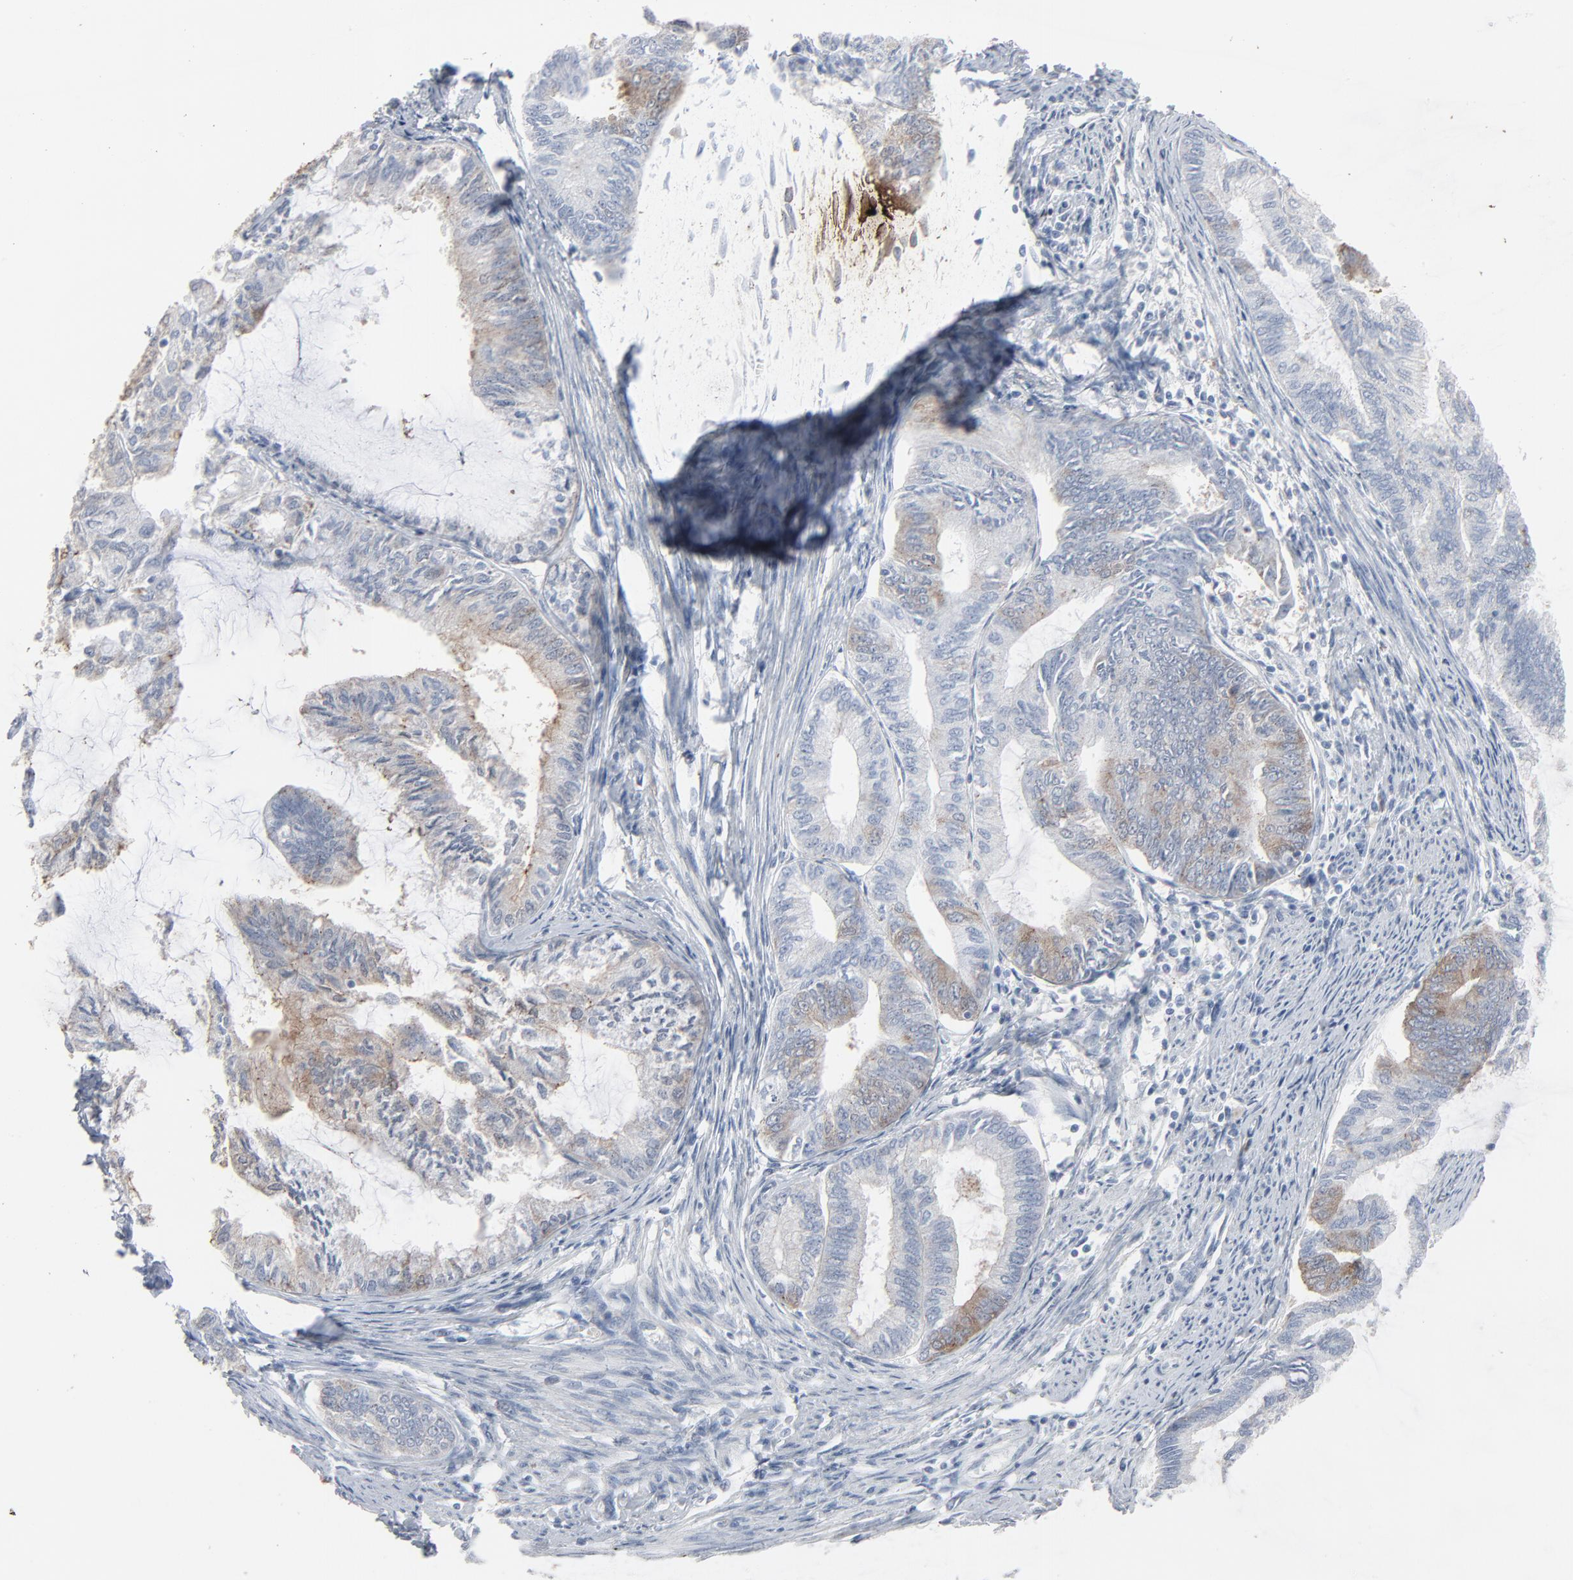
{"staining": {"intensity": "weak", "quantity": "25%-75%", "location": "cytoplasmic/membranous"}, "tissue": "endometrial cancer", "cell_type": "Tumor cells", "image_type": "cancer", "snomed": [{"axis": "morphology", "description": "Adenocarcinoma, NOS"}, {"axis": "topography", "description": "Endometrium"}], "caption": "Protein expression analysis of human adenocarcinoma (endometrial) reveals weak cytoplasmic/membranous expression in about 25%-75% of tumor cells. The protein of interest is stained brown, and the nuclei are stained in blue (DAB IHC with brightfield microscopy, high magnification).", "gene": "PHGDH", "patient": {"sex": "female", "age": 86}}